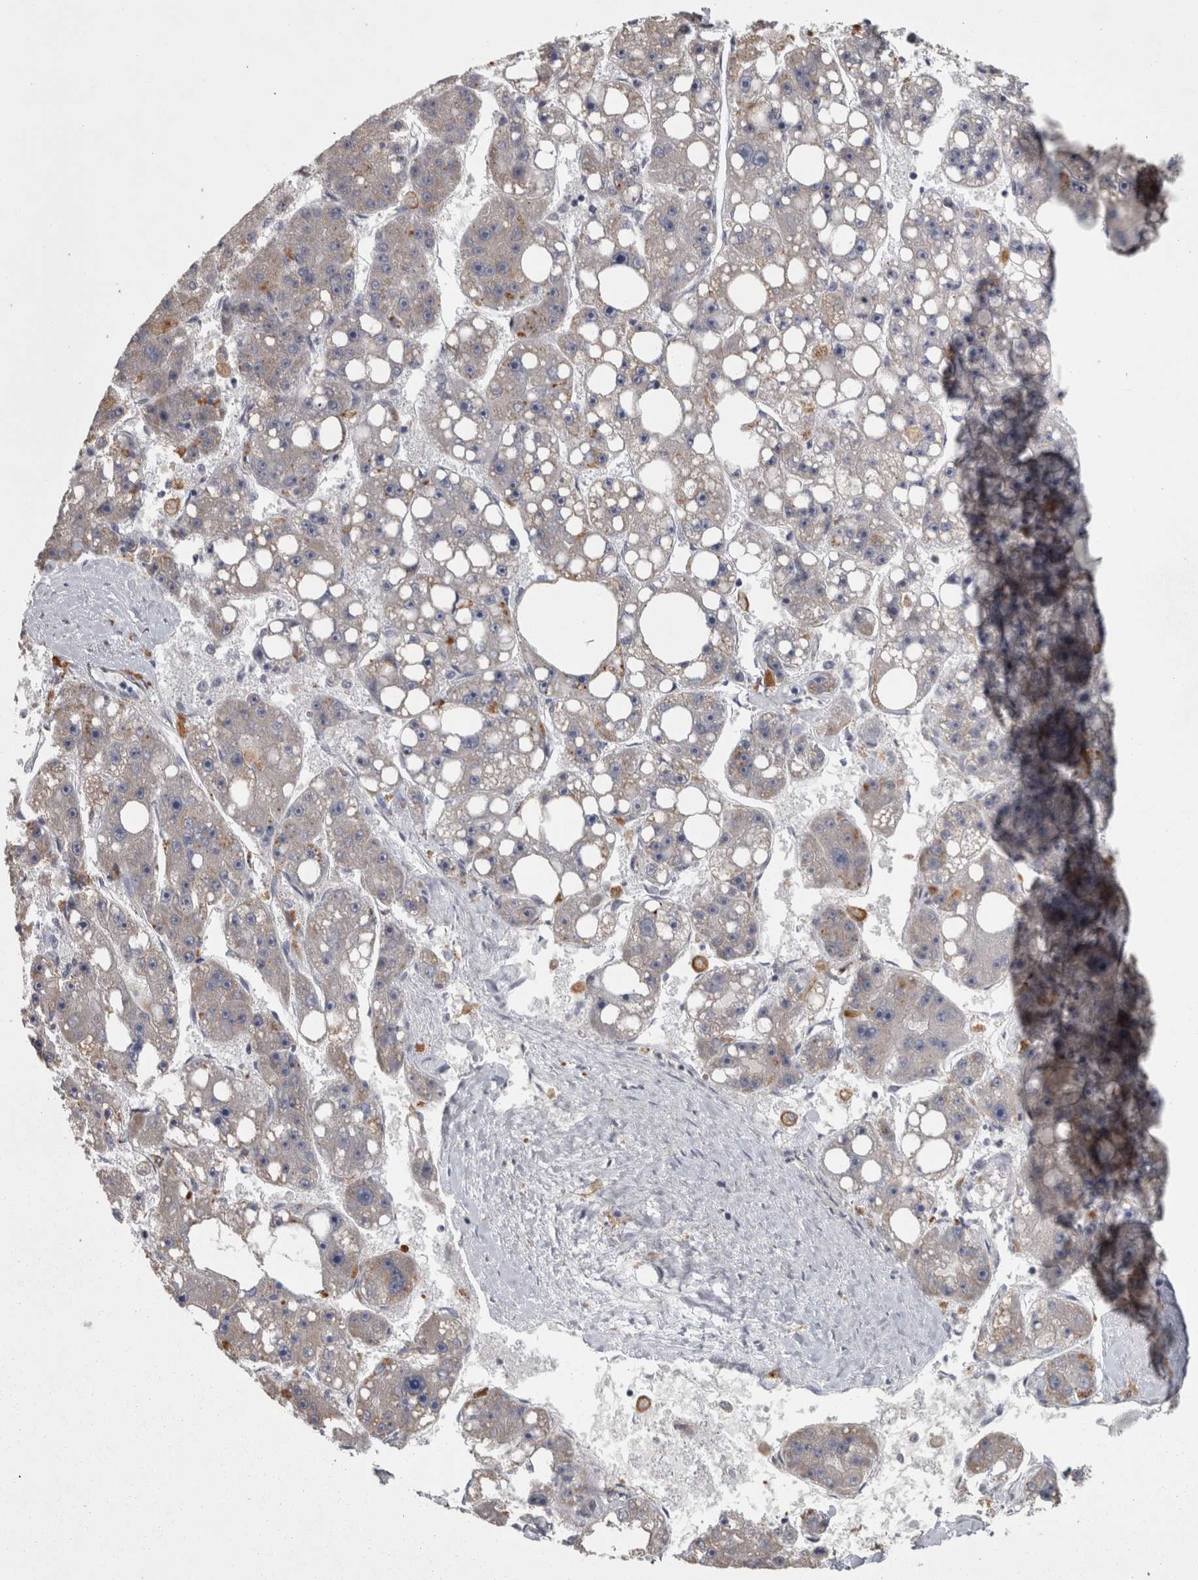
{"staining": {"intensity": "negative", "quantity": "none", "location": "none"}, "tissue": "liver cancer", "cell_type": "Tumor cells", "image_type": "cancer", "snomed": [{"axis": "morphology", "description": "Carcinoma, Hepatocellular, NOS"}, {"axis": "topography", "description": "Liver"}], "caption": "A micrograph of liver hepatocellular carcinoma stained for a protein exhibits no brown staining in tumor cells. Brightfield microscopy of IHC stained with DAB (brown) and hematoxylin (blue), captured at high magnification.", "gene": "PRKCI", "patient": {"sex": "female", "age": 61}}